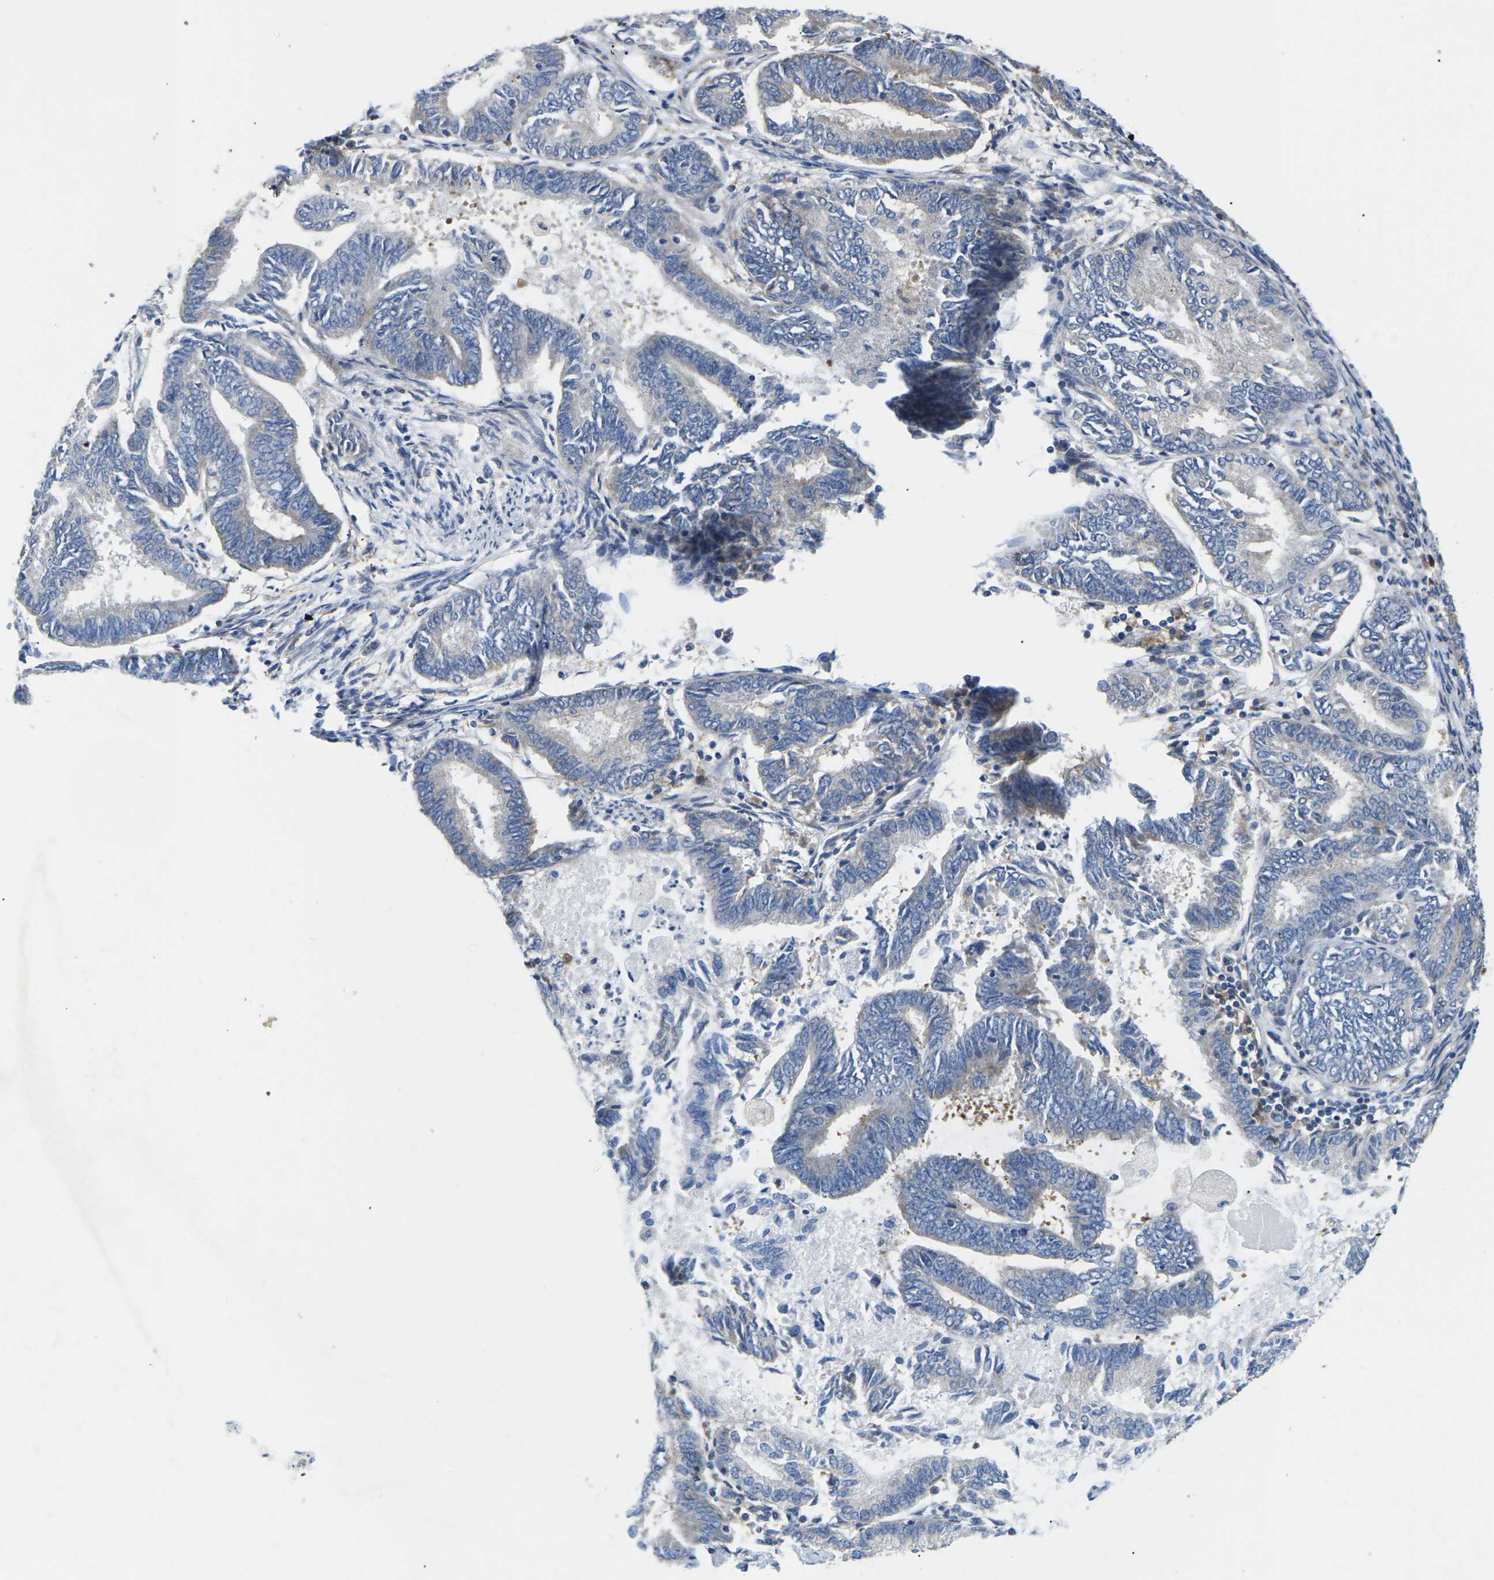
{"staining": {"intensity": "weak", "quantity": "<25%", "location": "cytoplasmic/membranous"}, "tissue": "endometrial cancer", "cell_type": "Tumor cells", "image_type": "cancer", "snomed": [{"axis": "morphology", "description": "Adenocarcinoma, NOS"}, {"axis": "topography", "description": "Endometrium"}], "caption": "Endometrial cancer (adenocarcinoma) was stained to show a protein in brown. There is no significant expression in tumor cells.", "gene": "TMEFF2", "patient": {"sex": "female", "age": 86}}